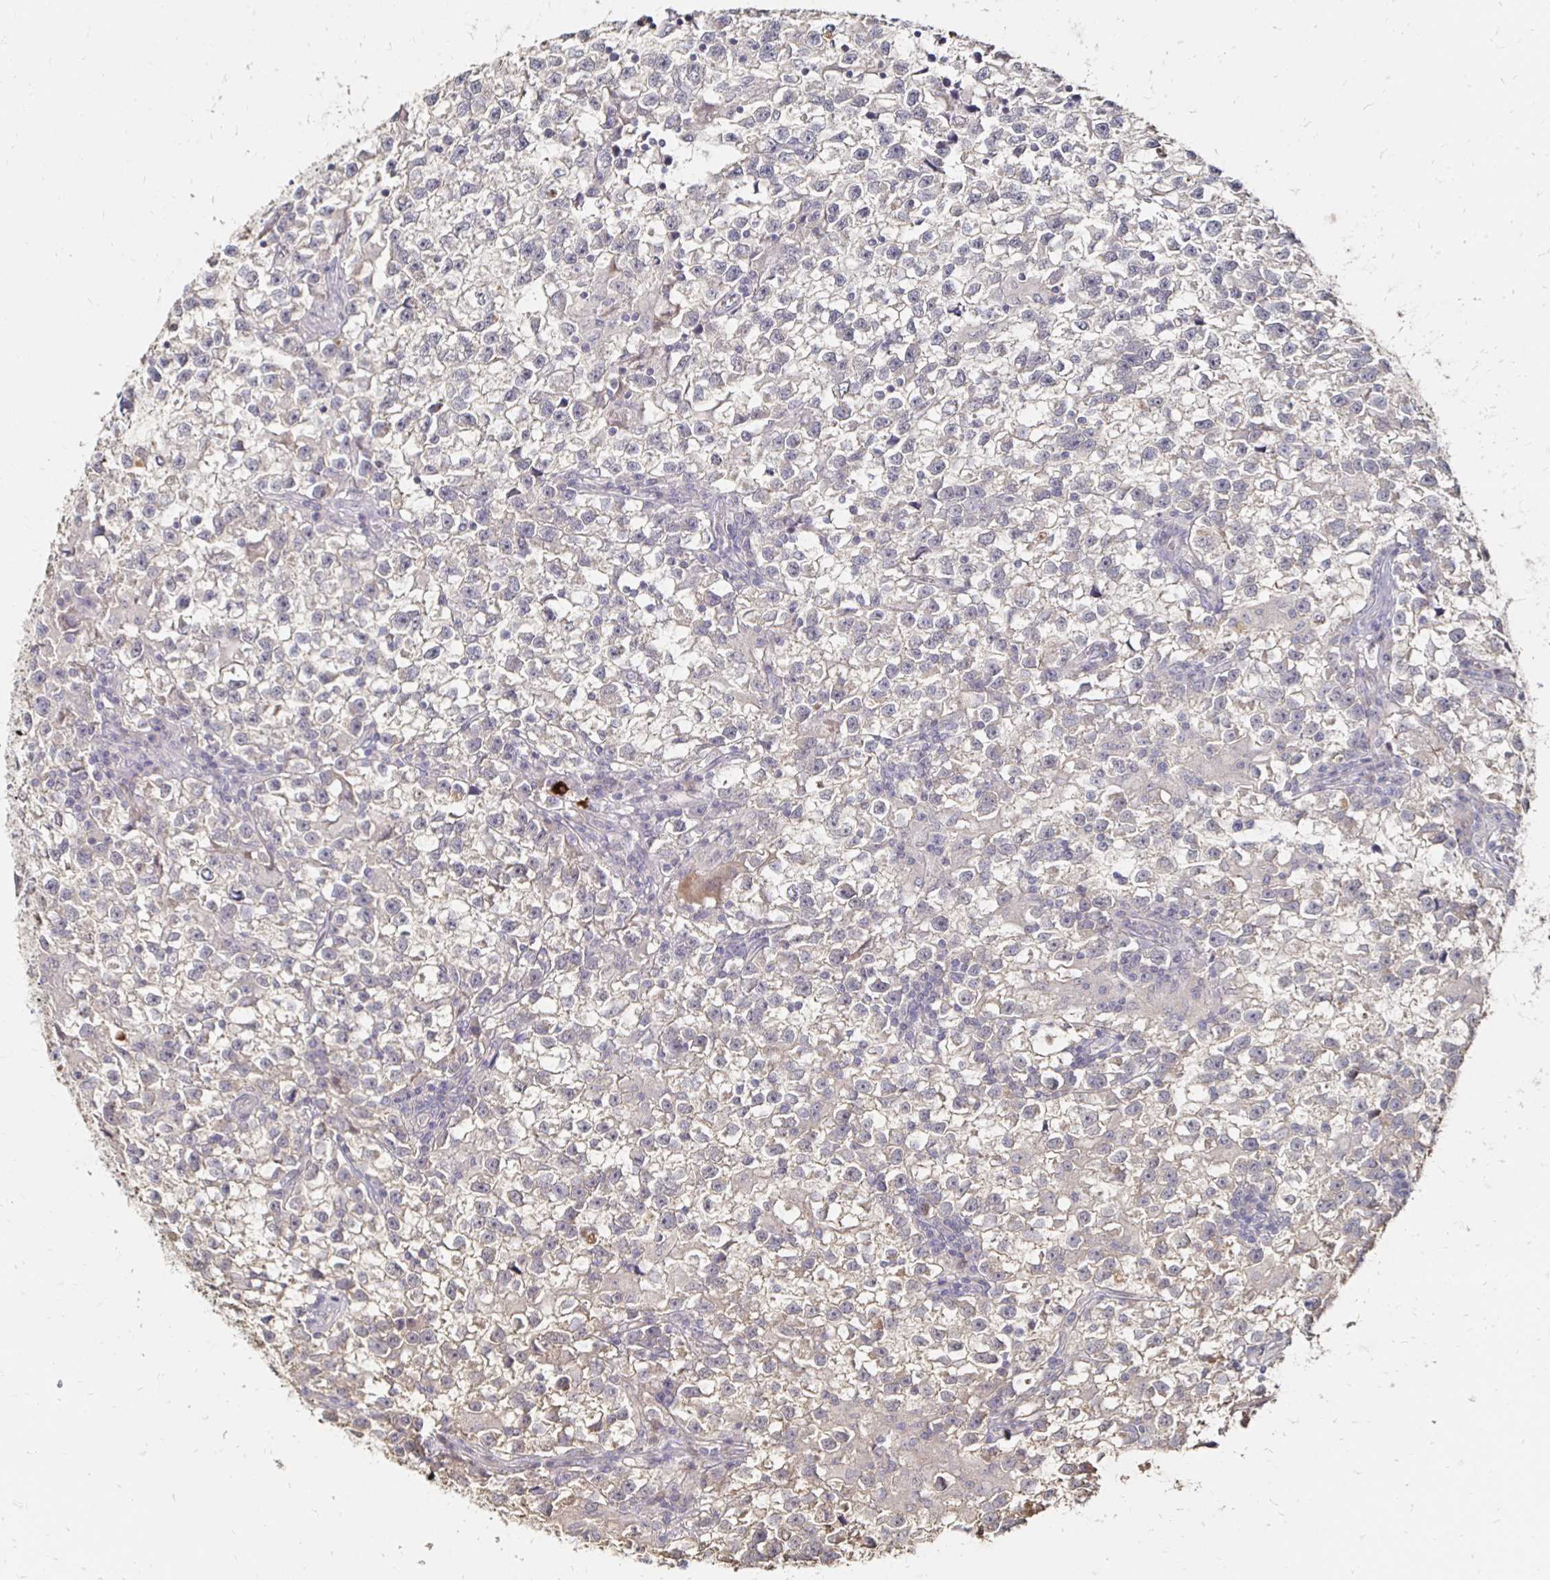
{"staining": {"intensity": "negative", "quantity": "none", "location": "none"}, "tissue": "testis cancer", "cell_type": "Tumor cells", "image_type": "cancer", "snomed": [{"axis": "morphology", "description": "Seminoma, NOS"}, {"axis": "topography", "description": "Testis"}], "caption": "This is an immunohistochemistry photomicrograph of seminoma (testis). There is no expression in tumor cells.", "gene": "ZNF727", "patient": {"sex": "male", "age": 31}}